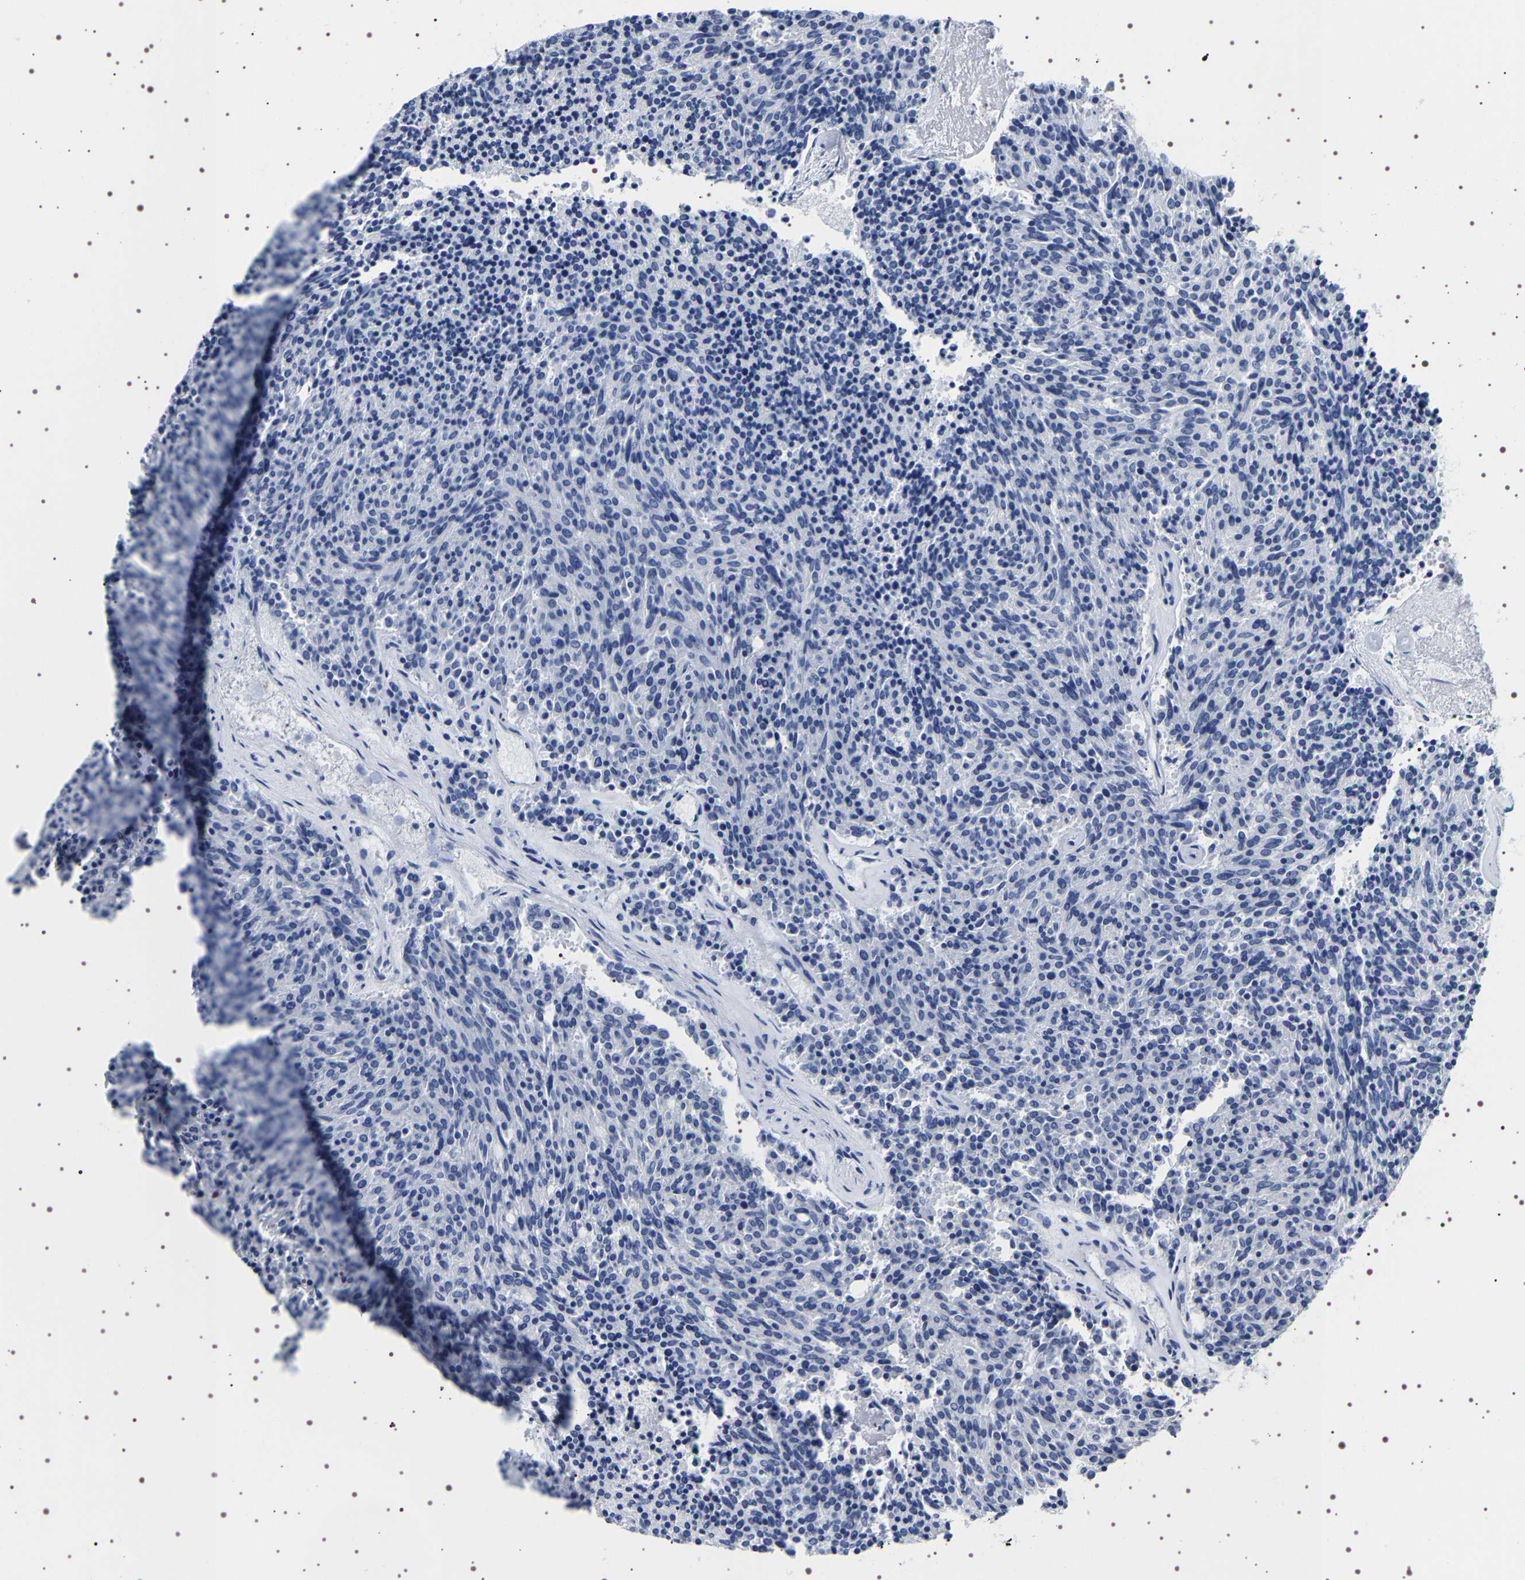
{"staining": {"intensity": "negative", "quantity": "none", "location": "none"}, "tissue": "carcinoid", "cell_type": "Tumor cells", "image_type": "cancer", "snomed": [{"axis": "morphology", "description": "Carcinoid, malignant, NOS"}, {"axis": "topography", "description": "Pancreas"}], "caption": "Human carcinoid stained for a protein using IHC shows no positivity in tumor cells.", "gene": "UBQLN3", "patient": {"sex": "female", "age": 54}}